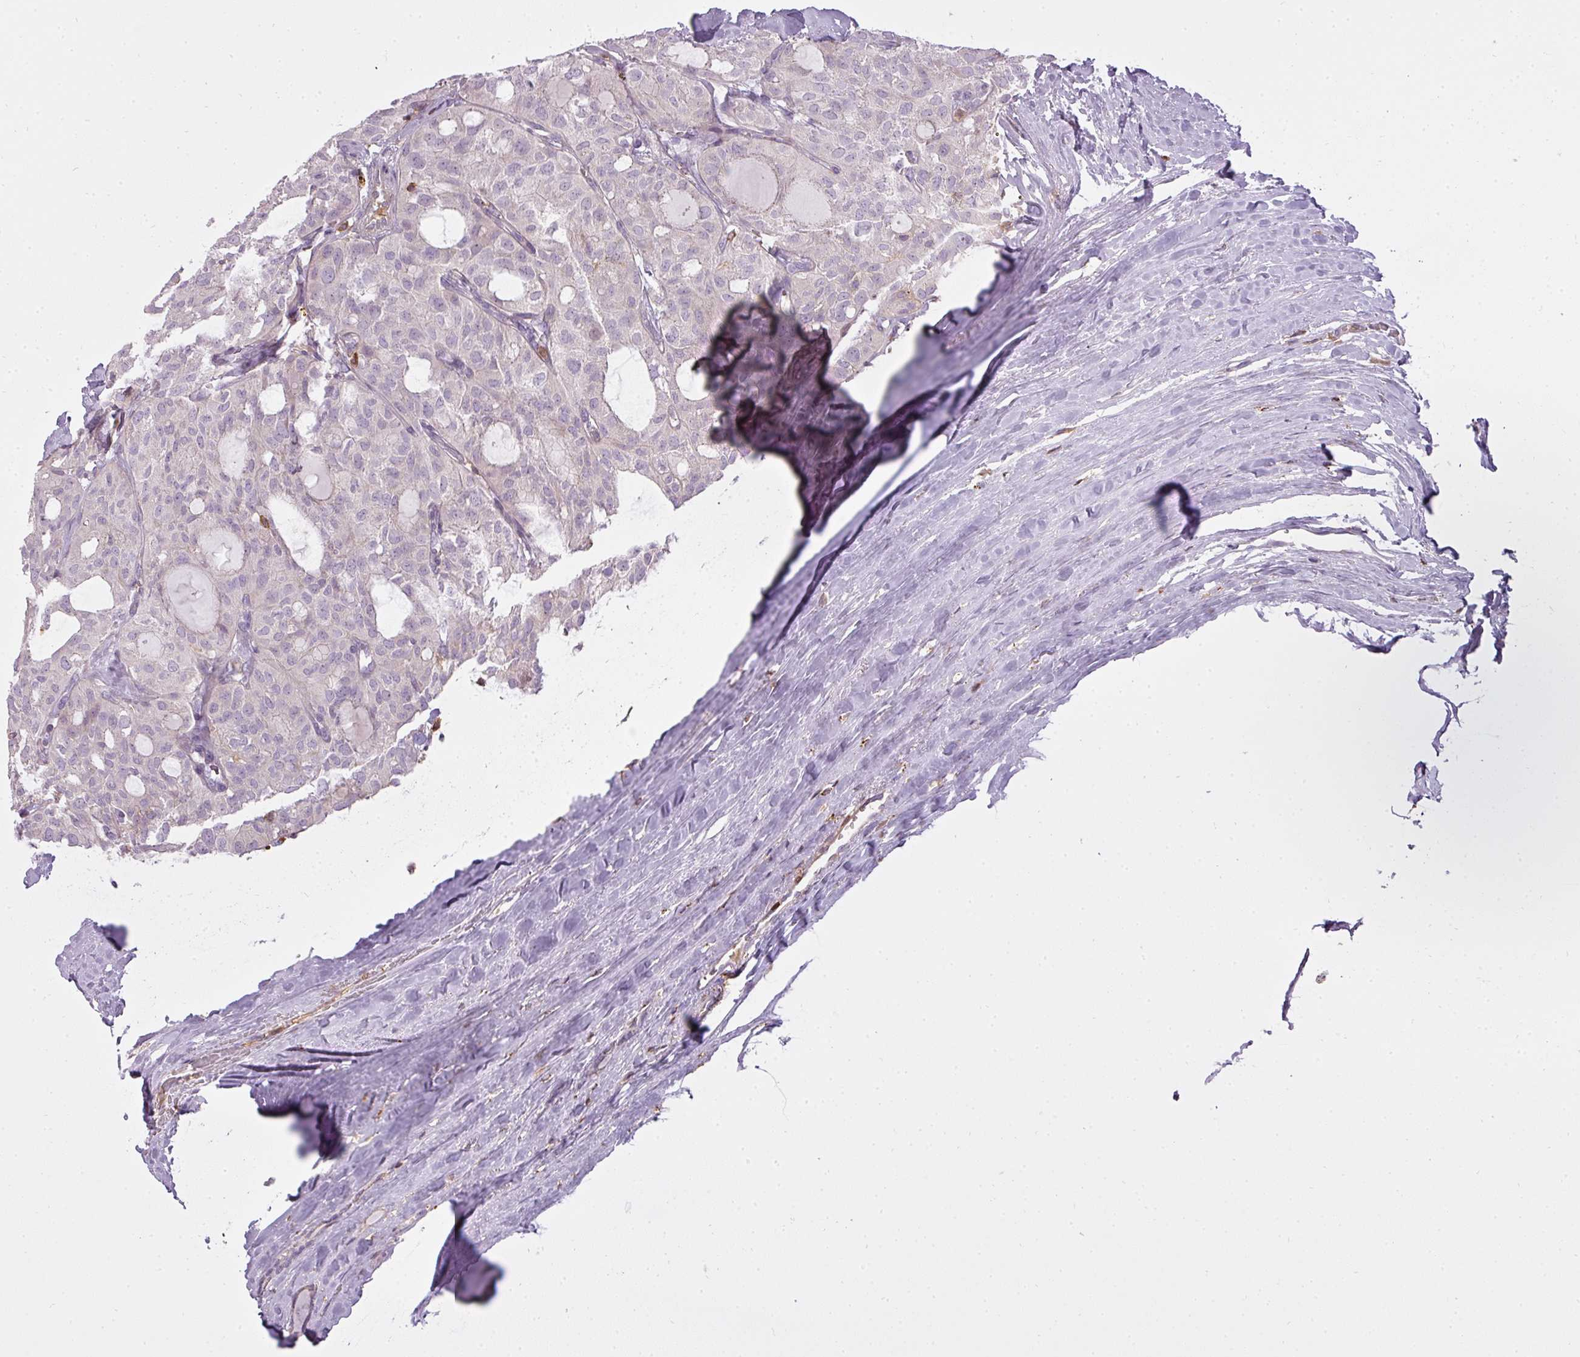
{"staining": {"intensity": "negative", "quantity": "none", "location": "none"}, "tissue": "thyroid cancer", "cell_type": "Tumor cells", "image_type": "cancer", "snomed": [{"axis": "morphology", "description": "Follicular adenoma carcinoma, NOS"}, {"axis": "topography", "description": "Thyroid gland"}], "caption": "The photomicrograph exhibits no significant staining in tumor cells of follicular adenoma carcinoma (thyroid). (DAB immunohistochemistry, high magnification).", "gene": "STK4", "patient": {"sex": "male", "age": 75}}